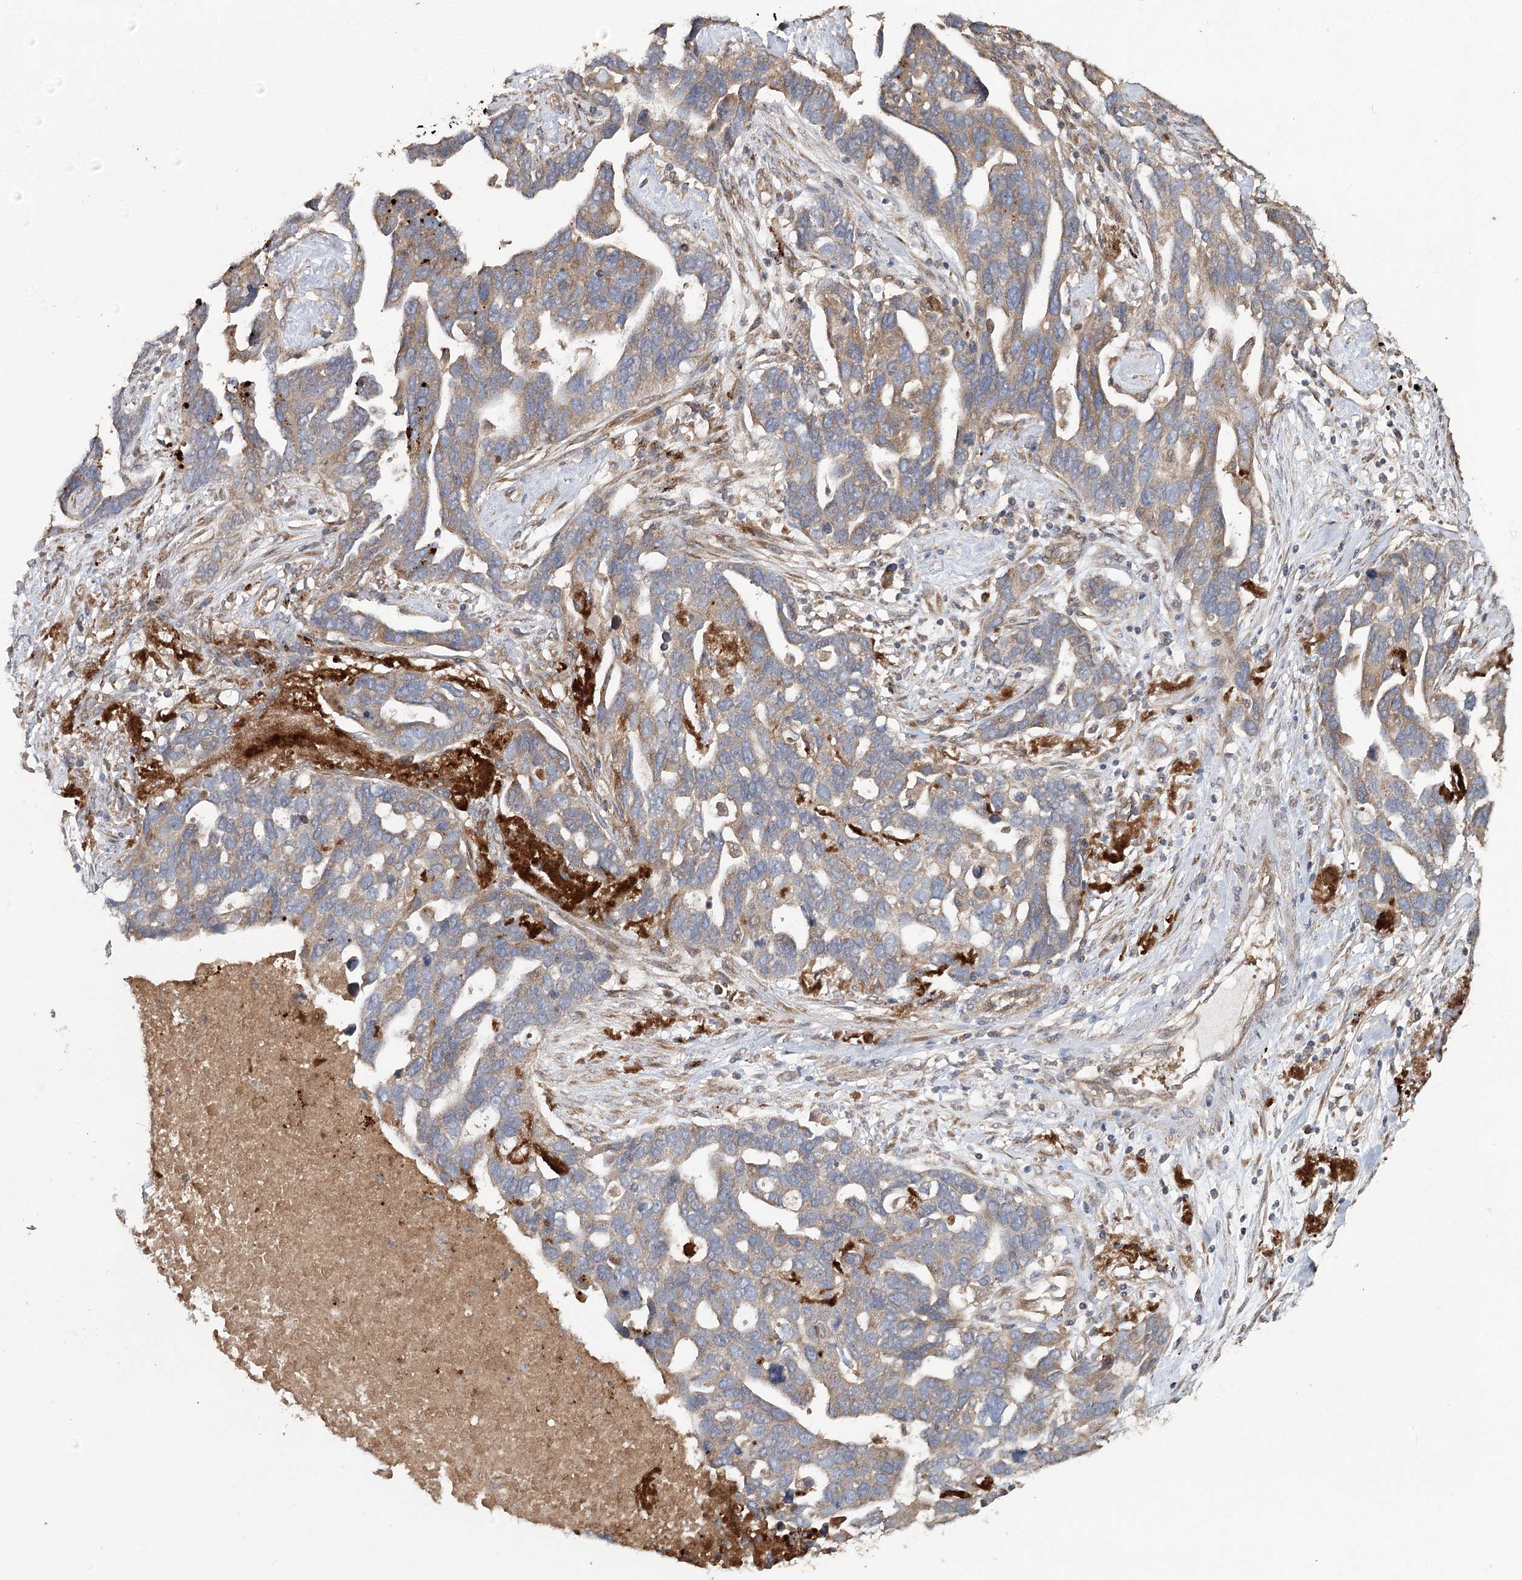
{"staining": {"intensity": "weak", "quantity": ">75%", "location": "cytoplasmic/membranous"}, "tissue": "ovarian cancer", "cell_type": "Tumor cells", "image_type": "cancer", "snomed": [{"axis": "morphology", "description": "Cystadenocarcinoma, serous, NOS"}, {"axis": "topography", "description": "Ovary"}], "caption": "Brown immunohistochemical staining in human serous cystadenocarcinoma (ovarian) demonstrates weak cytoplasmic/membranous expression in about >75% of tumor cells. (IHC, brightfield microscopy, high magnification).", "gene": "RIN2", "patient": {"sex": "female", "age": 54}}